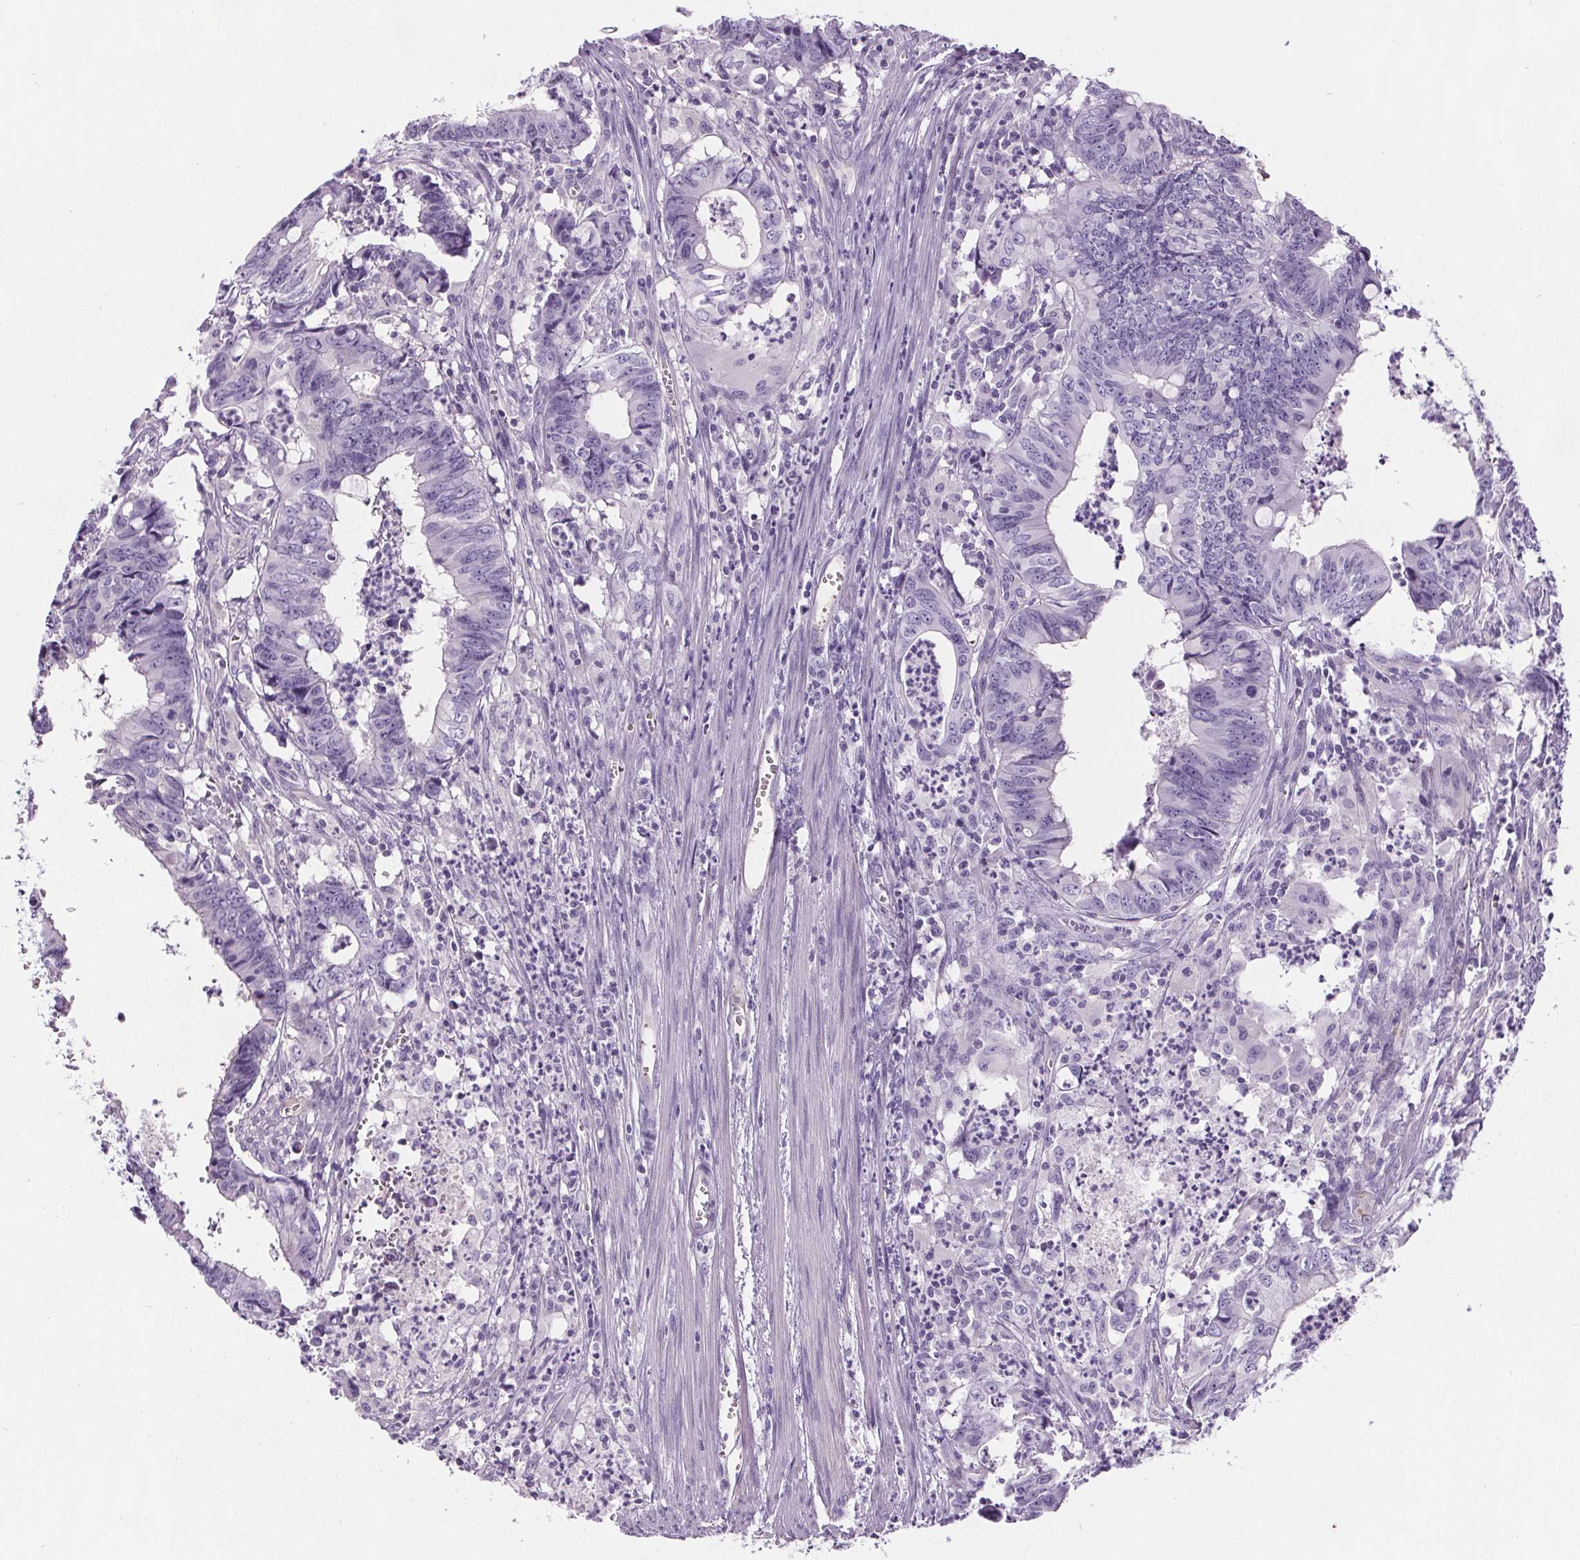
{"staining": {"intensity": "negative", "quantity": "none", "location": "none"}, "tissue": "colorectal cancer", "cell_type": "Tumor cells", "image_type": "cancer", "snomed": [{"axis": "morphology", "description": "Adenocarcinoma, NOS"}, {"axis": "topography", "description": "Colon"}], "caption": "Immunohistochemistry of adenocarcinoma (colorectal) displays no positivity in tumor cells.", "gene": "CD5L", "patient": {"sex": "female", "age": 82}}